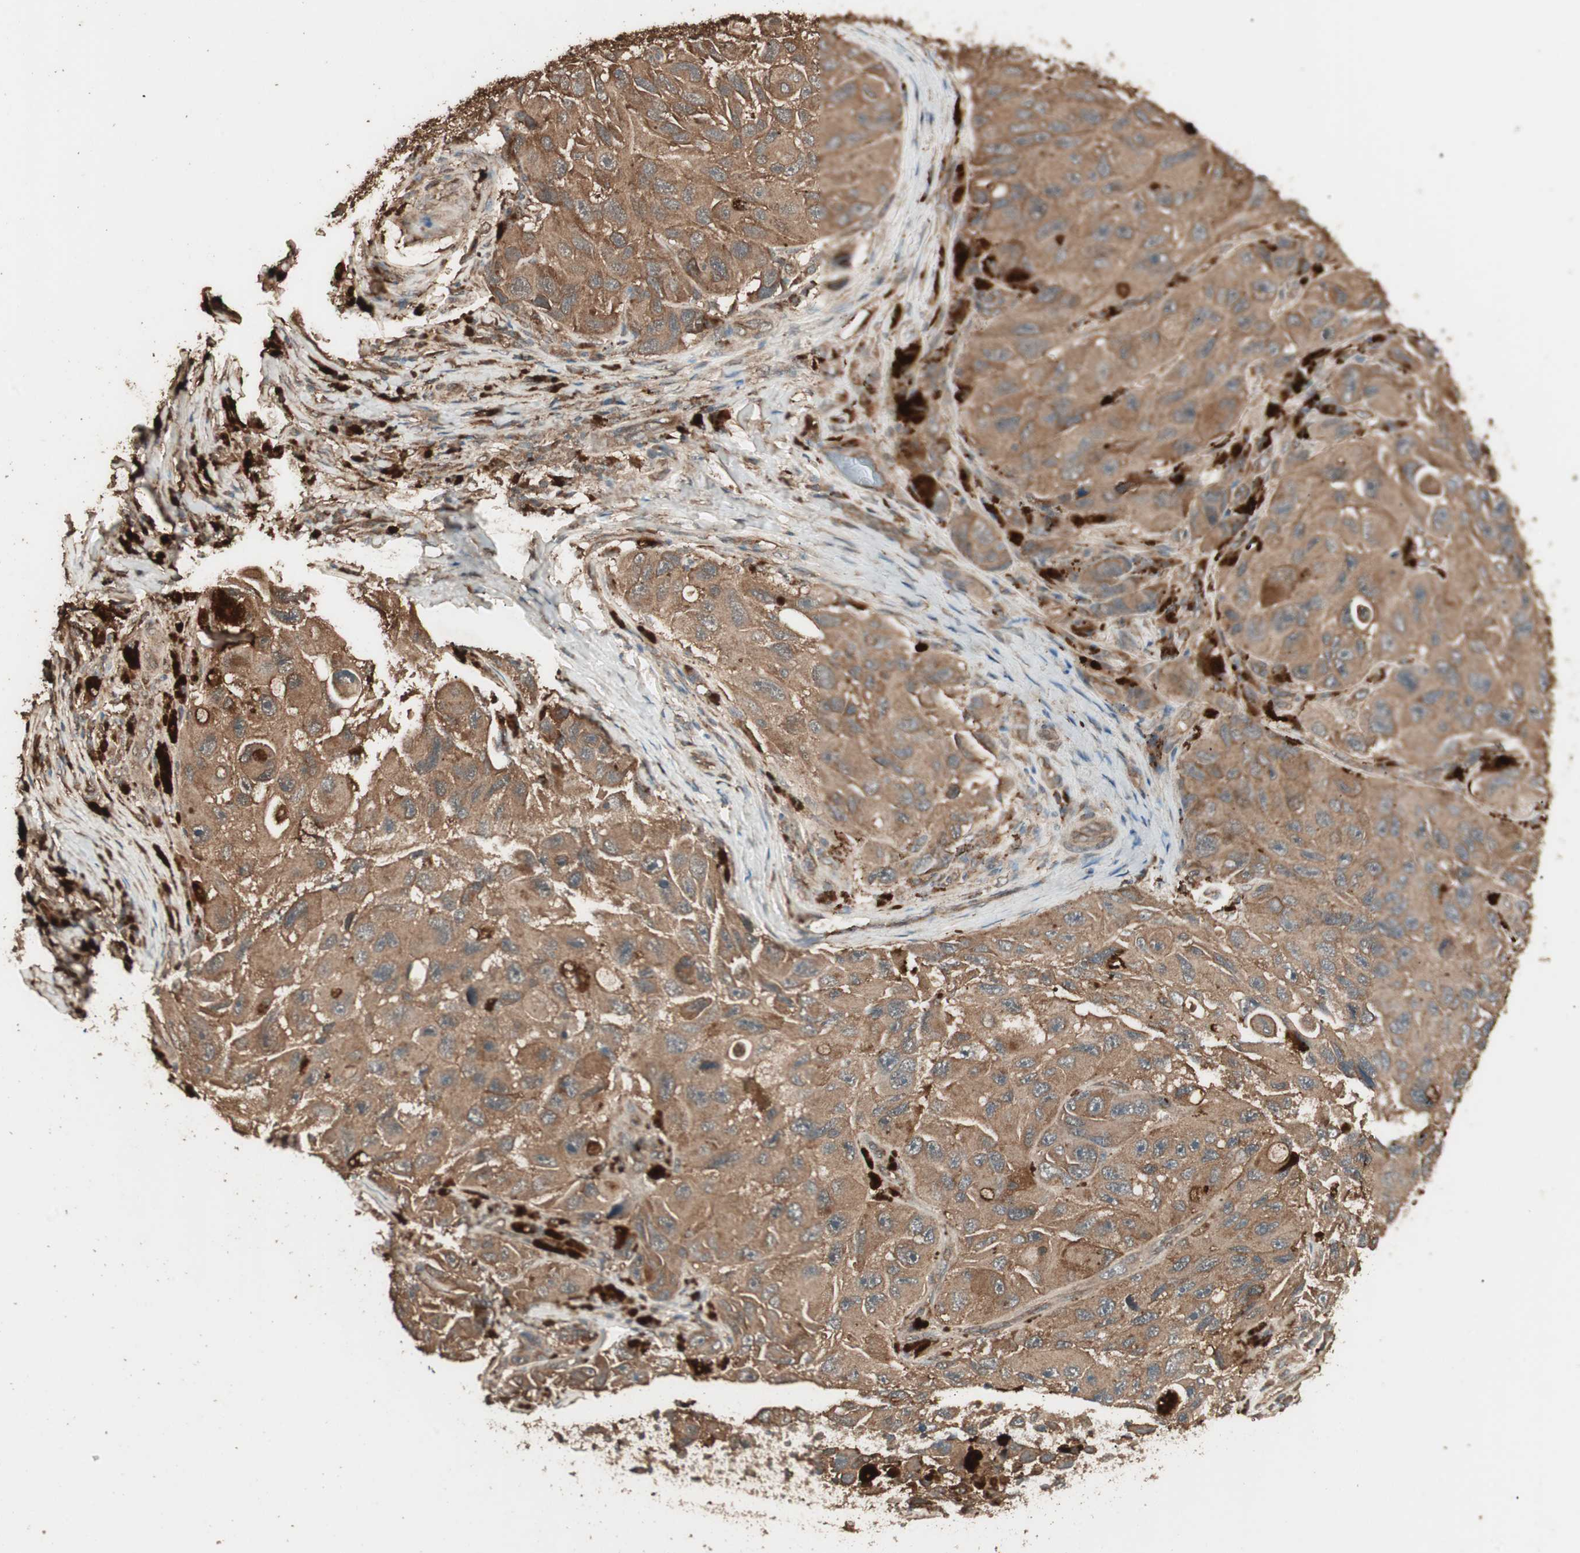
{"staining": {"intensity": "moderate", "quantity": ">75%", "location": "cytoplasmic/membranous"}, "tissue": "melanoma", "cell_type": "Tumor cells", "image_type": "cancer", "snomed": [{"axis": "morphology", "description": "Malignant melanoma, NOS"}, {"axis": "topography", "description": "Skin"}], "caption": "Melanoma was stained to show a protein in brown. There is medium levels of moderate cytoplasmic/membranous staining in approximately >75% of tumor cells.", "gene": "CCN4", "patient": {"sex": "female", "age": 73}}